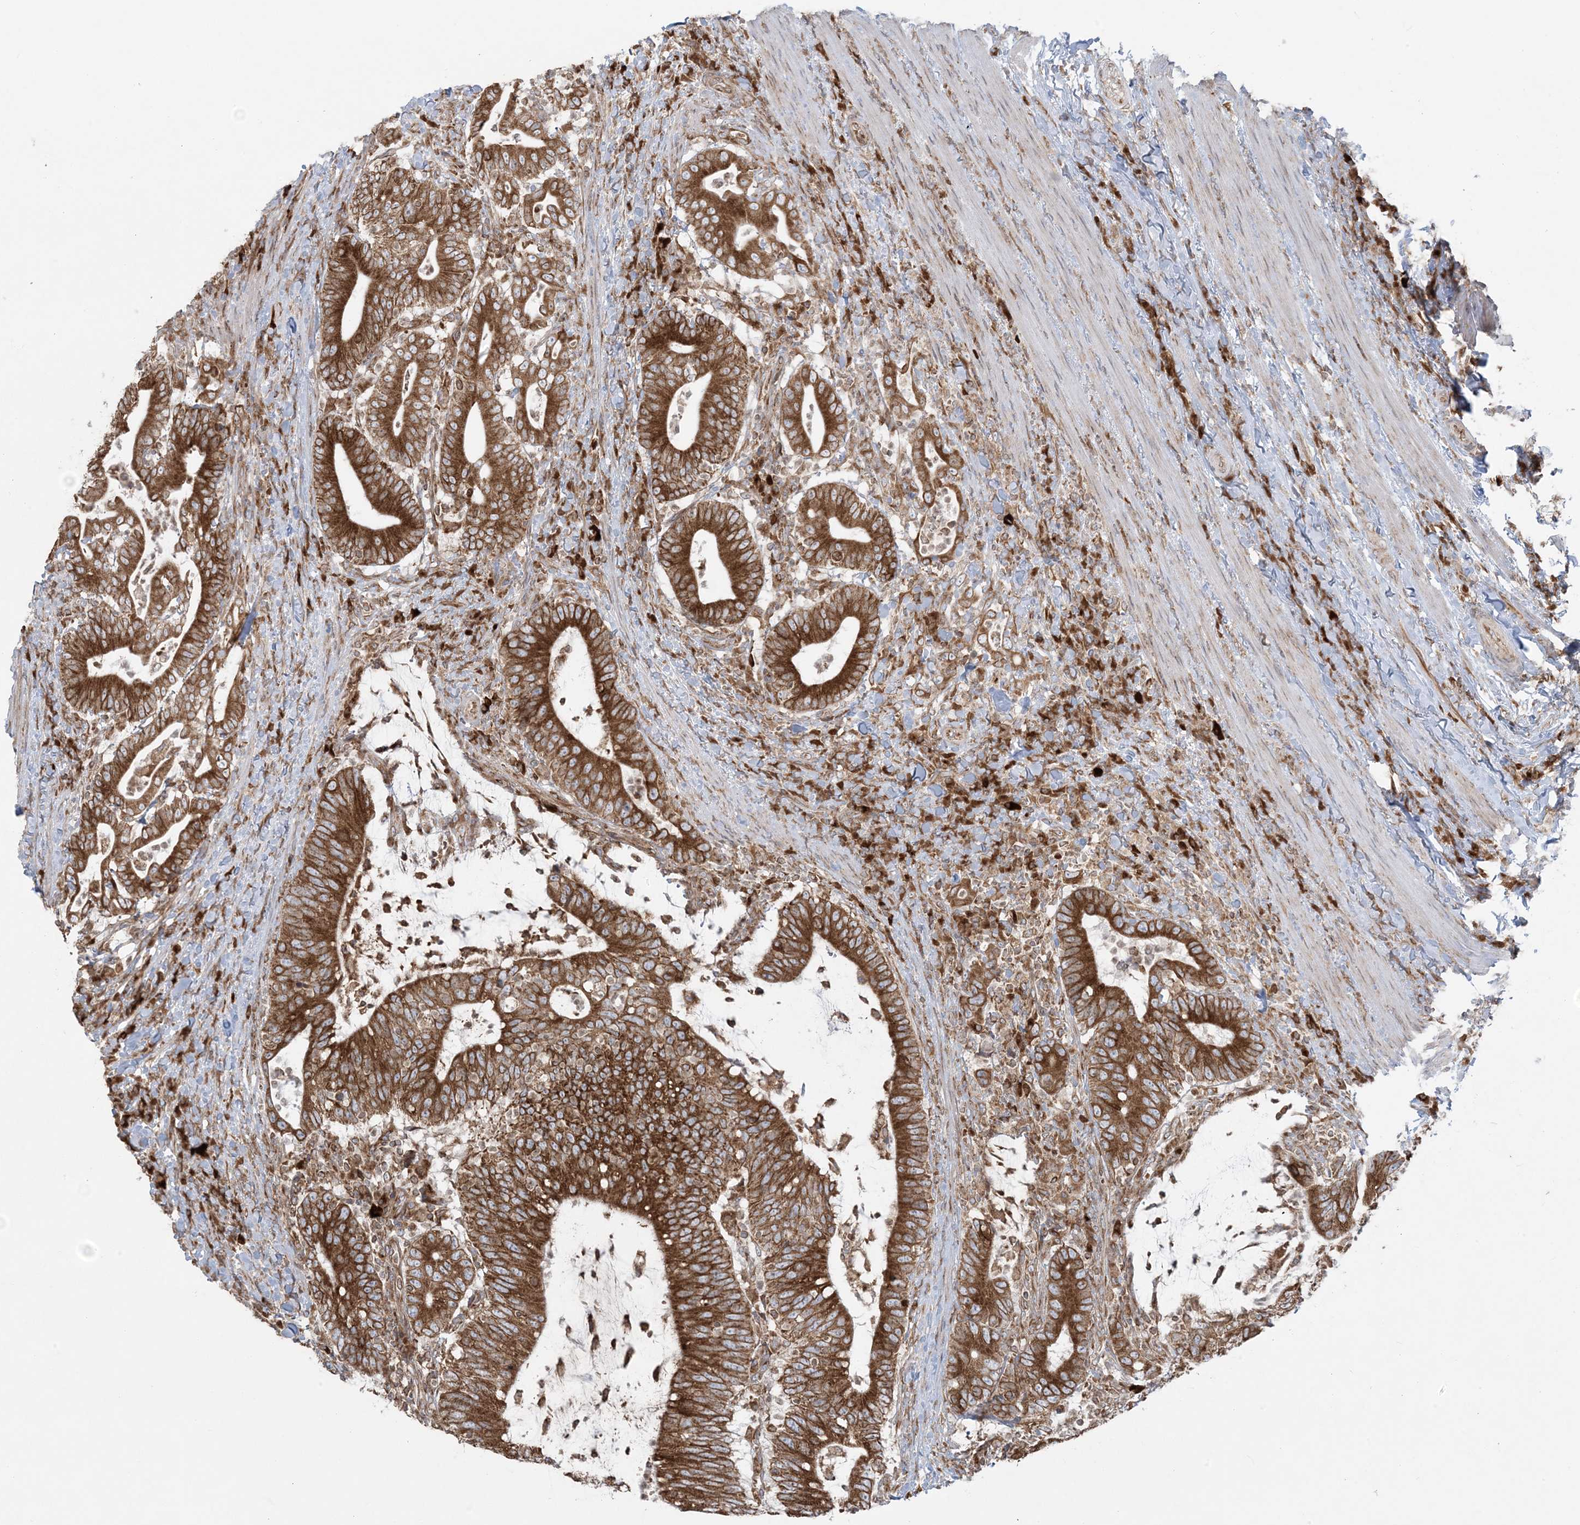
{"staining": {"intensity": "strong", "quantity": ">75%", "location": "cytoplasmic/membranous"}, "tissue": "colorectal cancer", "cell_type": "Tumor cells", "image_type": "cancer", "snomed": [{"axis": "morphology", "description": "Adenocarcinoma, NOS"}, {"axis": "topography", "description": "Colon"}], "caption": "There is high levels of strong cytoplasmic/membranous expression in tumor cells of adenocarcinoma (colorectal), as demonstrated by immunohistochemical staining (brown color).", "gene": "UBXN4", "patient": {"sex": "female", "age": 66}}